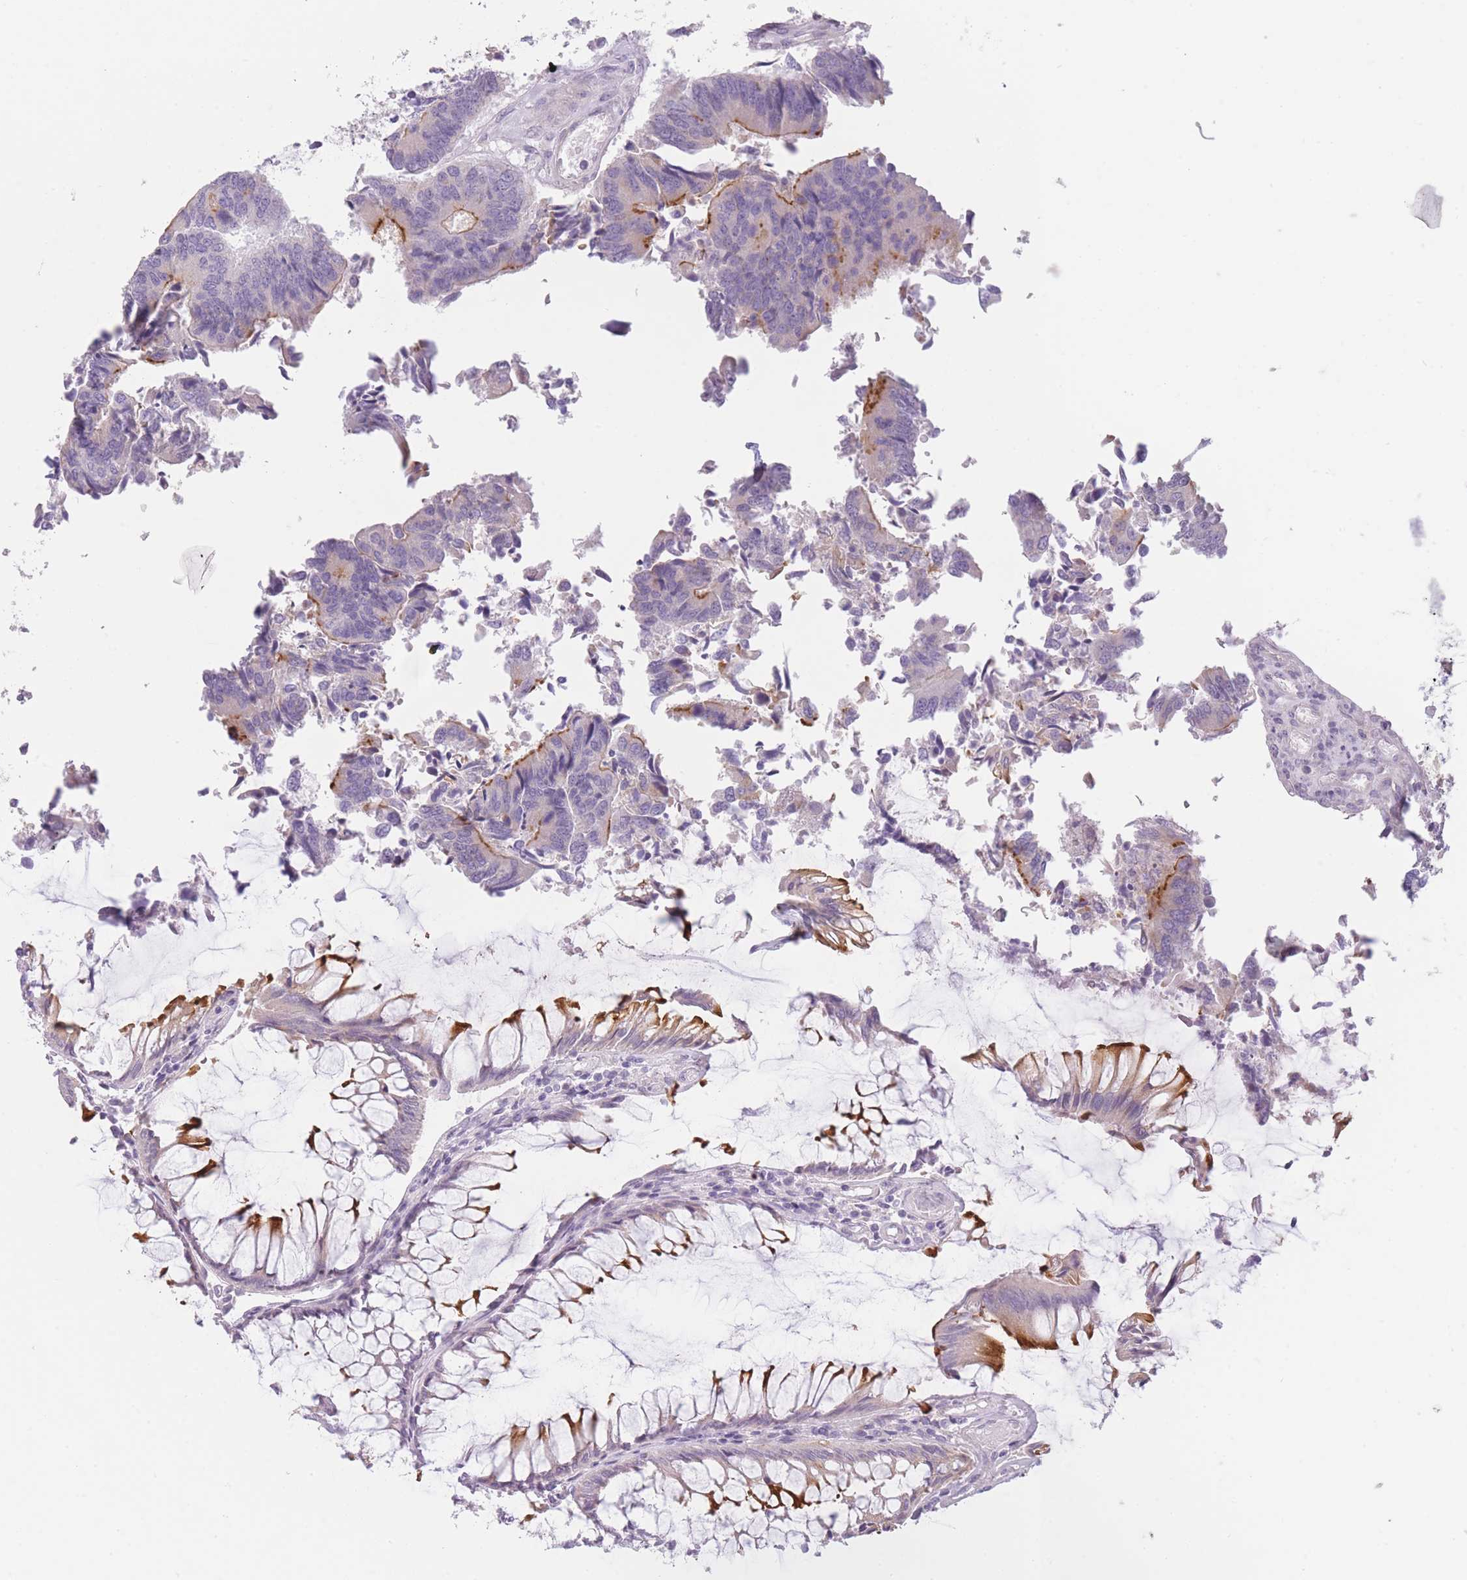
{"staining": {"intensity": "moderate", "quantity": "<25%", "location": "cytoplasmic/membranous"}, "tissue": "colorectal cancer", "cell_type": "Tumor cells", "image_type": "cancer", "snomed": [{"axis": "morphology", "description": "Adenocarcinoma, NOS"}, {"axis": "topography", "description": "Colon"}], "caption": "This image reveals immunohistochemistry staining of human colorectal cancer, with low moderate cytoplasmic/membranous staining in approximately <25% of tumor cells.", "gene": "TMEM236", "patient": {"sex": "female", "age": 67}}